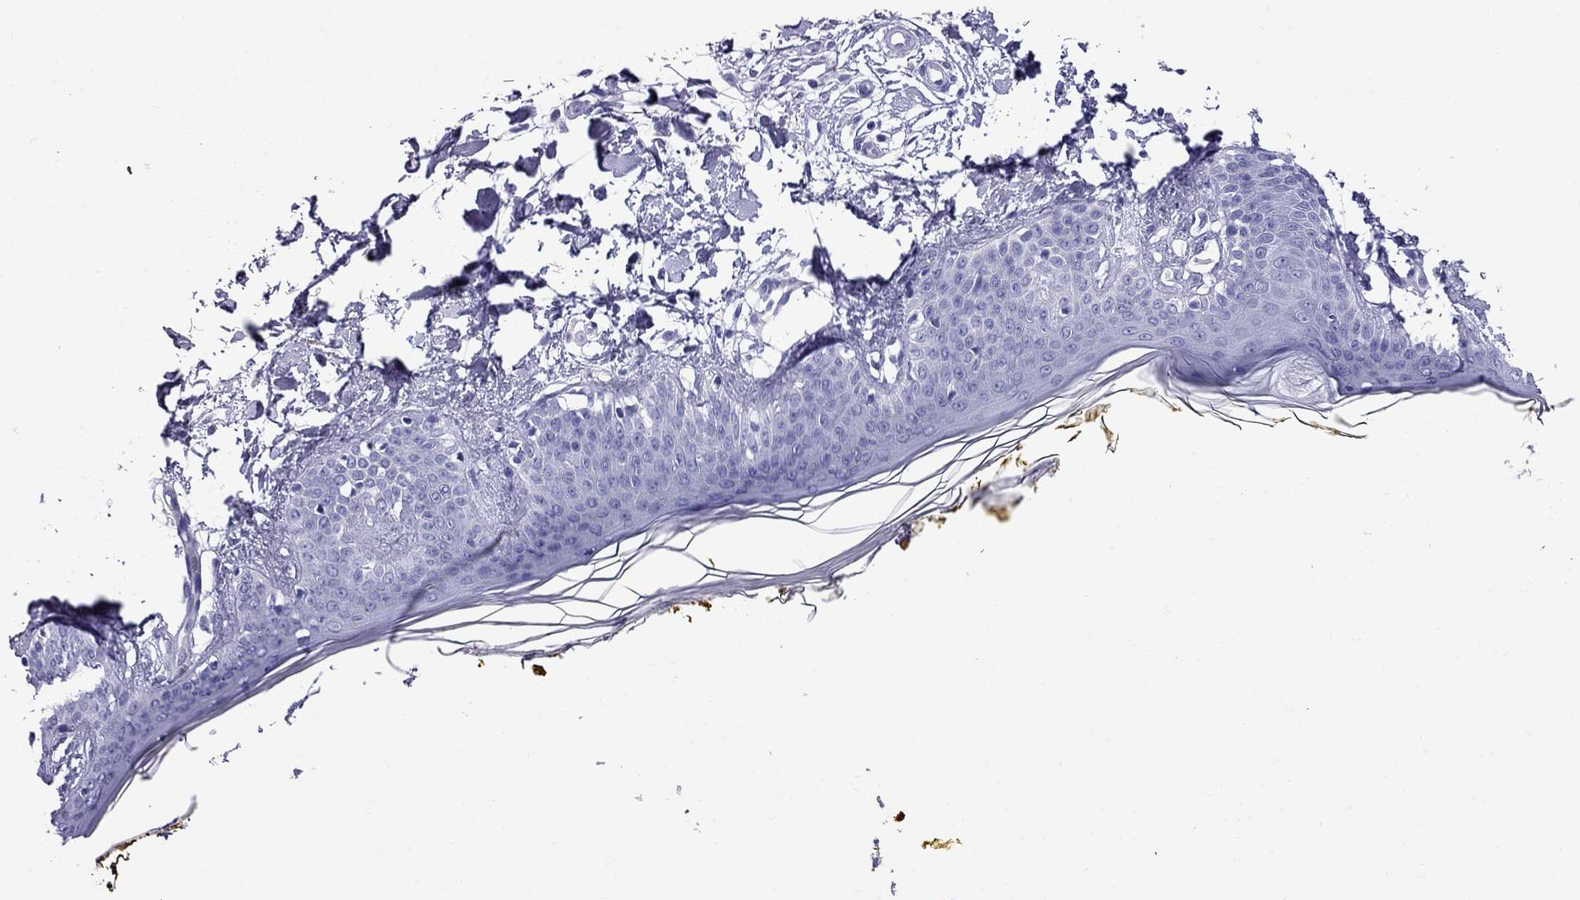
{"staining": {"intensity": "negative", "quantity": "none", "location": "none"}, "tissue": "skin", "cell_type": "Fibroblasts", "image_type": "normal", "snomed": [{"axis": "morphology", "description": "Normal tissue, NOS"}, {"axis": "topography", "description": "Skin"}], "caption": "IHC histopathology image of unremarkable skin: skin stained with DAB (3,3'-diaminobenzidine) reveals no significant protein staining in fibroblasts. (DAB immunohistochemistry (IHC), high magnification).", "gene": "SCART1", "patient": {"sex": "female", "age": 34}}